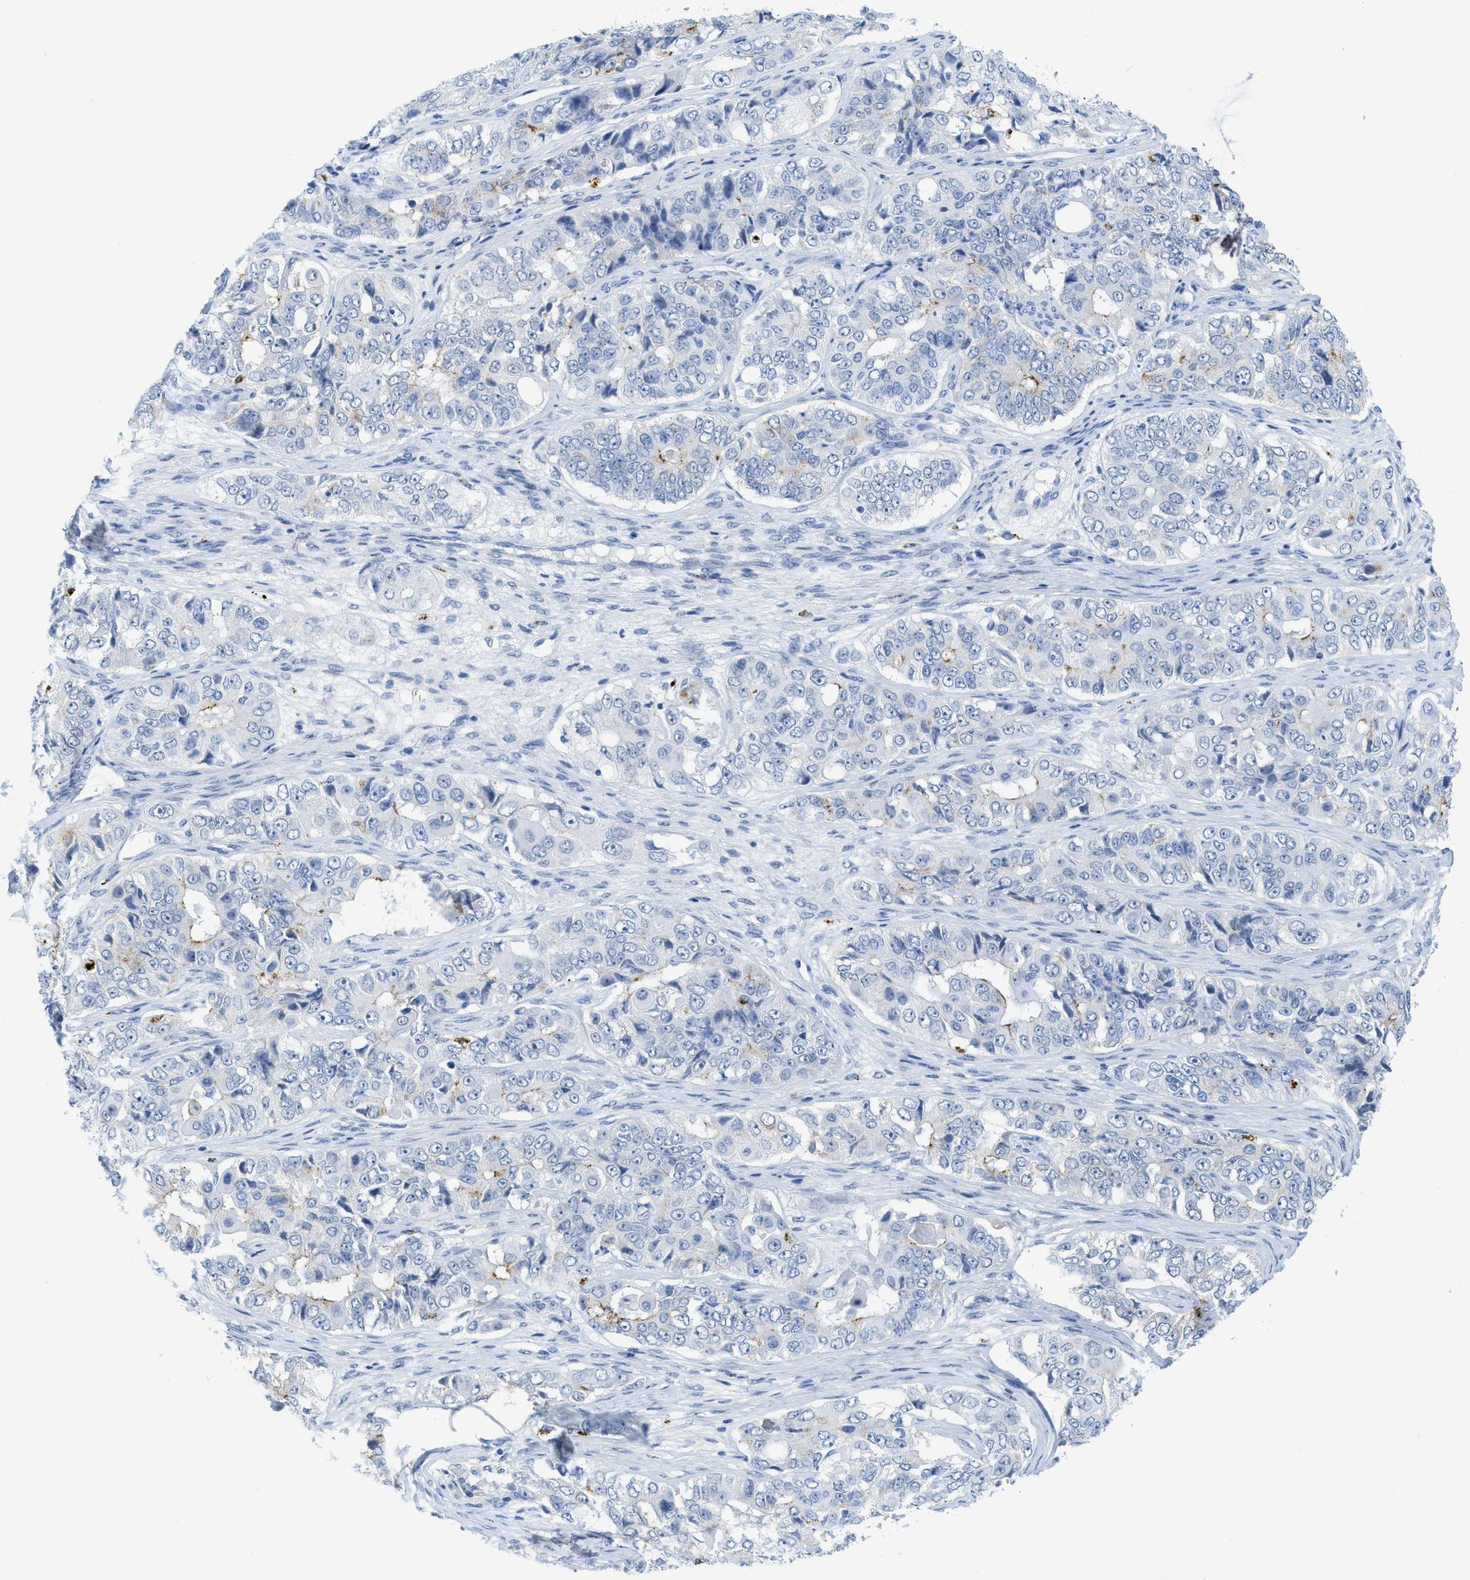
{"staining": {"intensity": "negative", "quantity": "none", "location": "none"}, "tissue": "ovarian cancer", "cell_type": "Tumor cells", "image_type": "cancer", "snomed": [{"axis": "morphology", "description": "Carcinoma, endometroid"}, {"axis": "topography", "description": "Ovary"}], "caption": "A high-resolution image shows immunohistochemistry (IHC) staining of endometroid carcinoma (ovarian), which reveals no significant positivity in tumor cells.", "gene": "WDR4", "patient": {"sex": "female", "age": 51}}